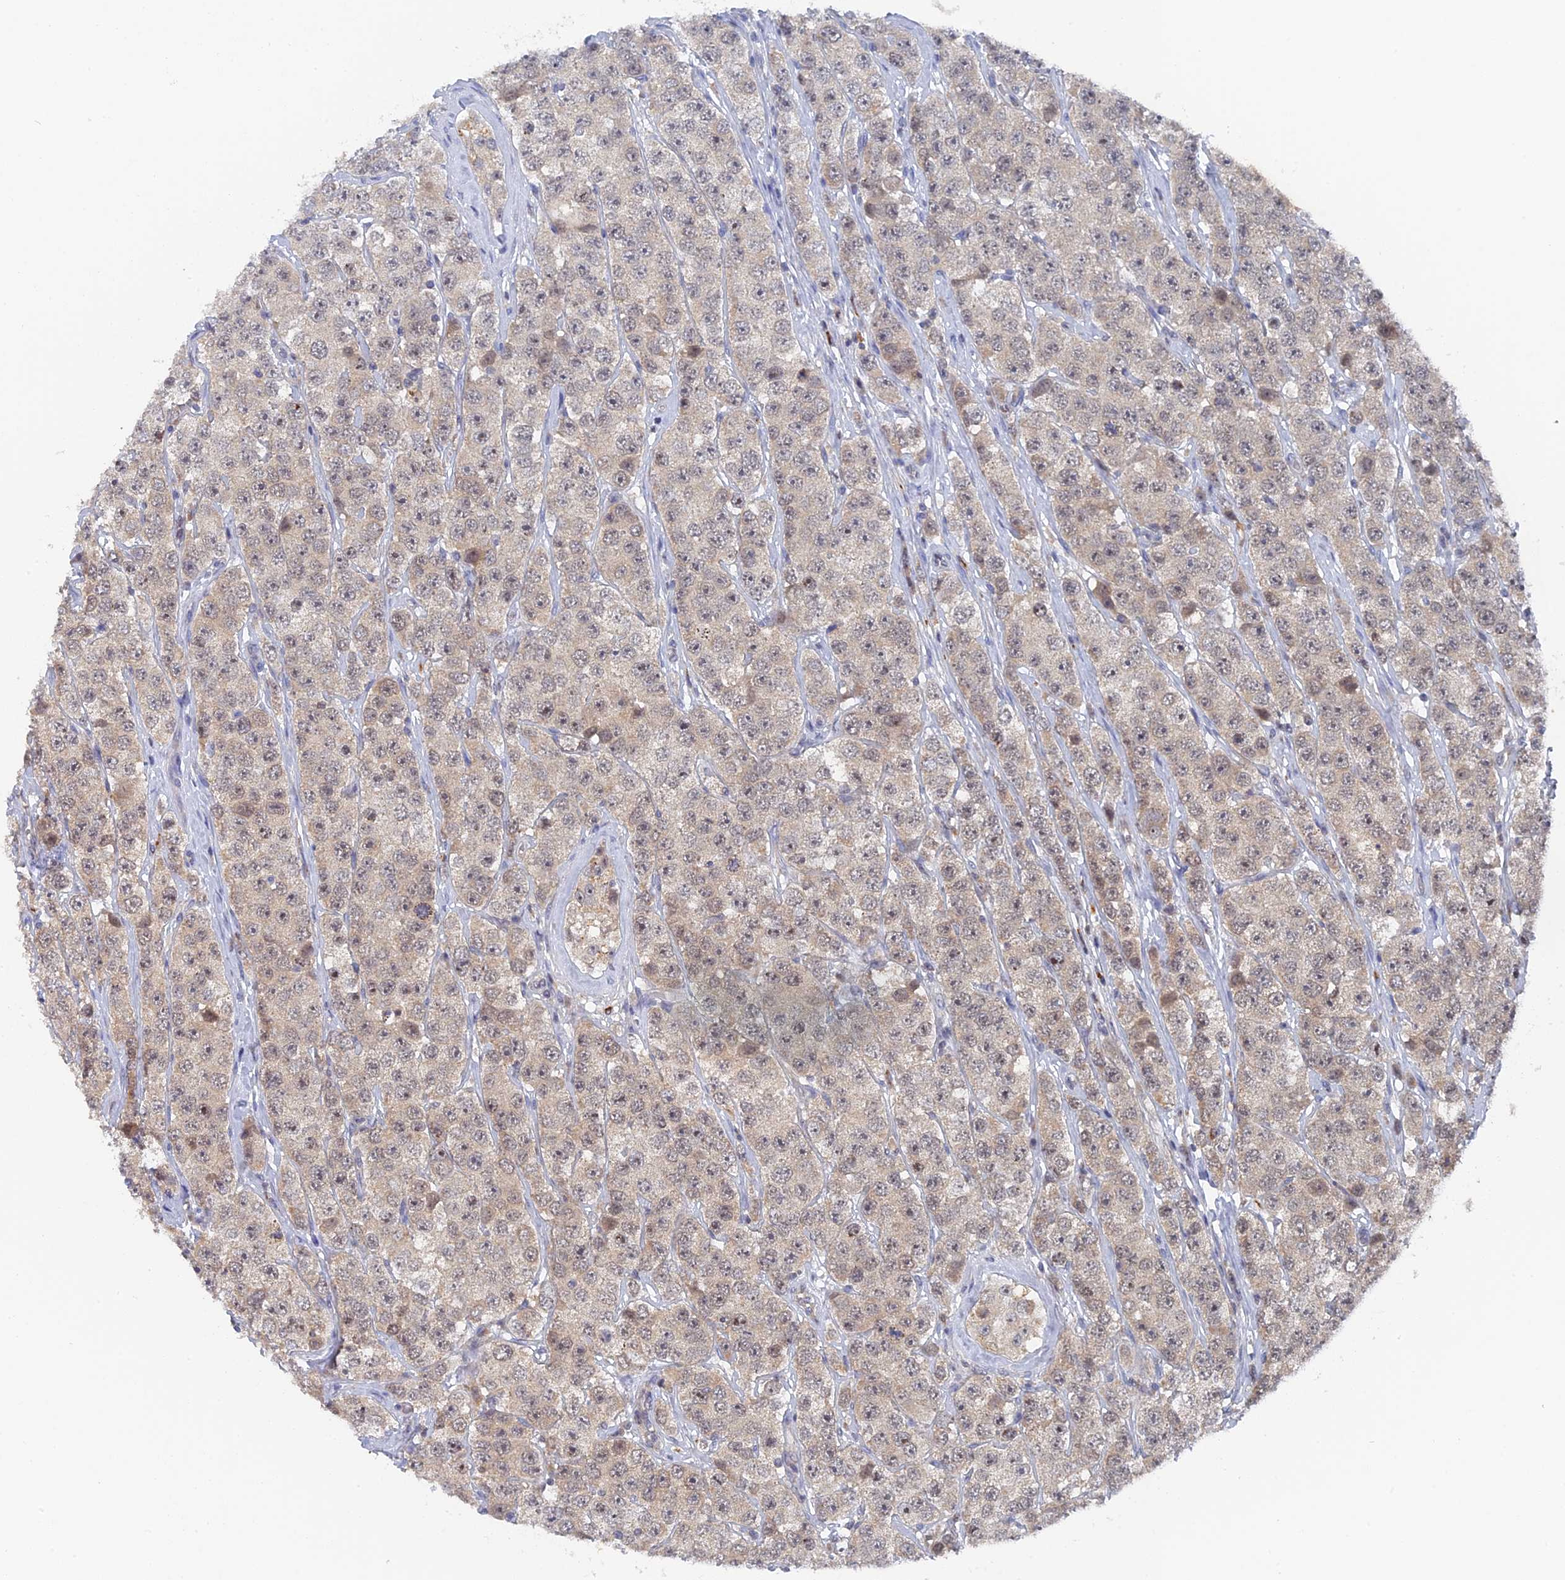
{"staining": {"intensity": "weak", "quantity": "<25%", "location": "cytoplasmic/membranous,nuclear"}, "tissue": "testis cancer", "cell_type": "Tumor cells", "image_type": "cancer", "snomed": [{"axis": "morphology", "description": "Seminoma, NOS"}, {"axis": "topography", "description": "Testis"}], "caption": "This is an IHC image of human testis cancer (seminoma). There is no positivity in tumor cells.", "gene": "MIGA2", "patient": {"sex": "male", "age": 28}}